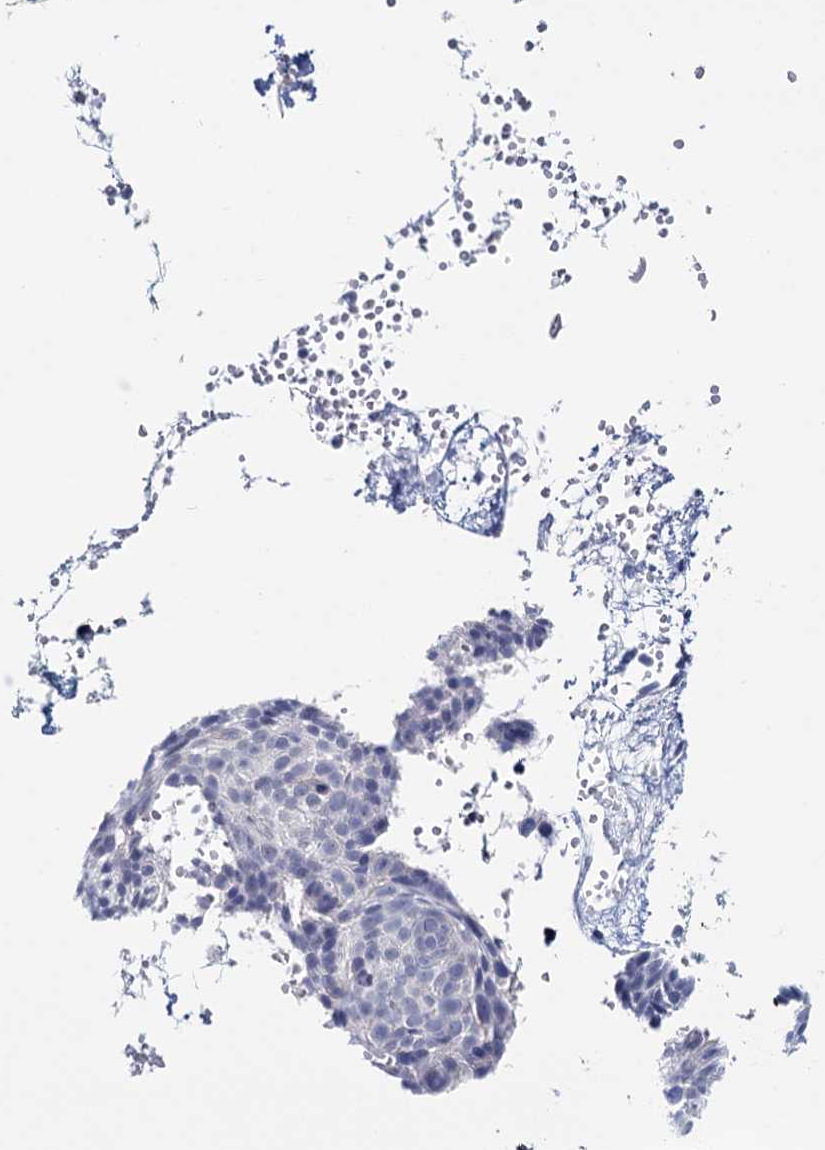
{"staining": {"intensity": "negative", "quantity": "none", "location": "none"}, "tissue": "skin cancer", "cell_type": "Tumor cells", "image_type": "cancer", "snomed": [{"axis": "morphology", "description": "Normal tissue, NOS"}, {"axis": "morphology", "description": "Basal cell carcinoma"}, {"axis": "topography", "description": "Skin"}], "caption": "An IHC micrograph of skin cancer is shown. There is no staining in tumor cells of skin cancer.", "gene": "SFN", "patient": {"sex": "male", "age": 66}}